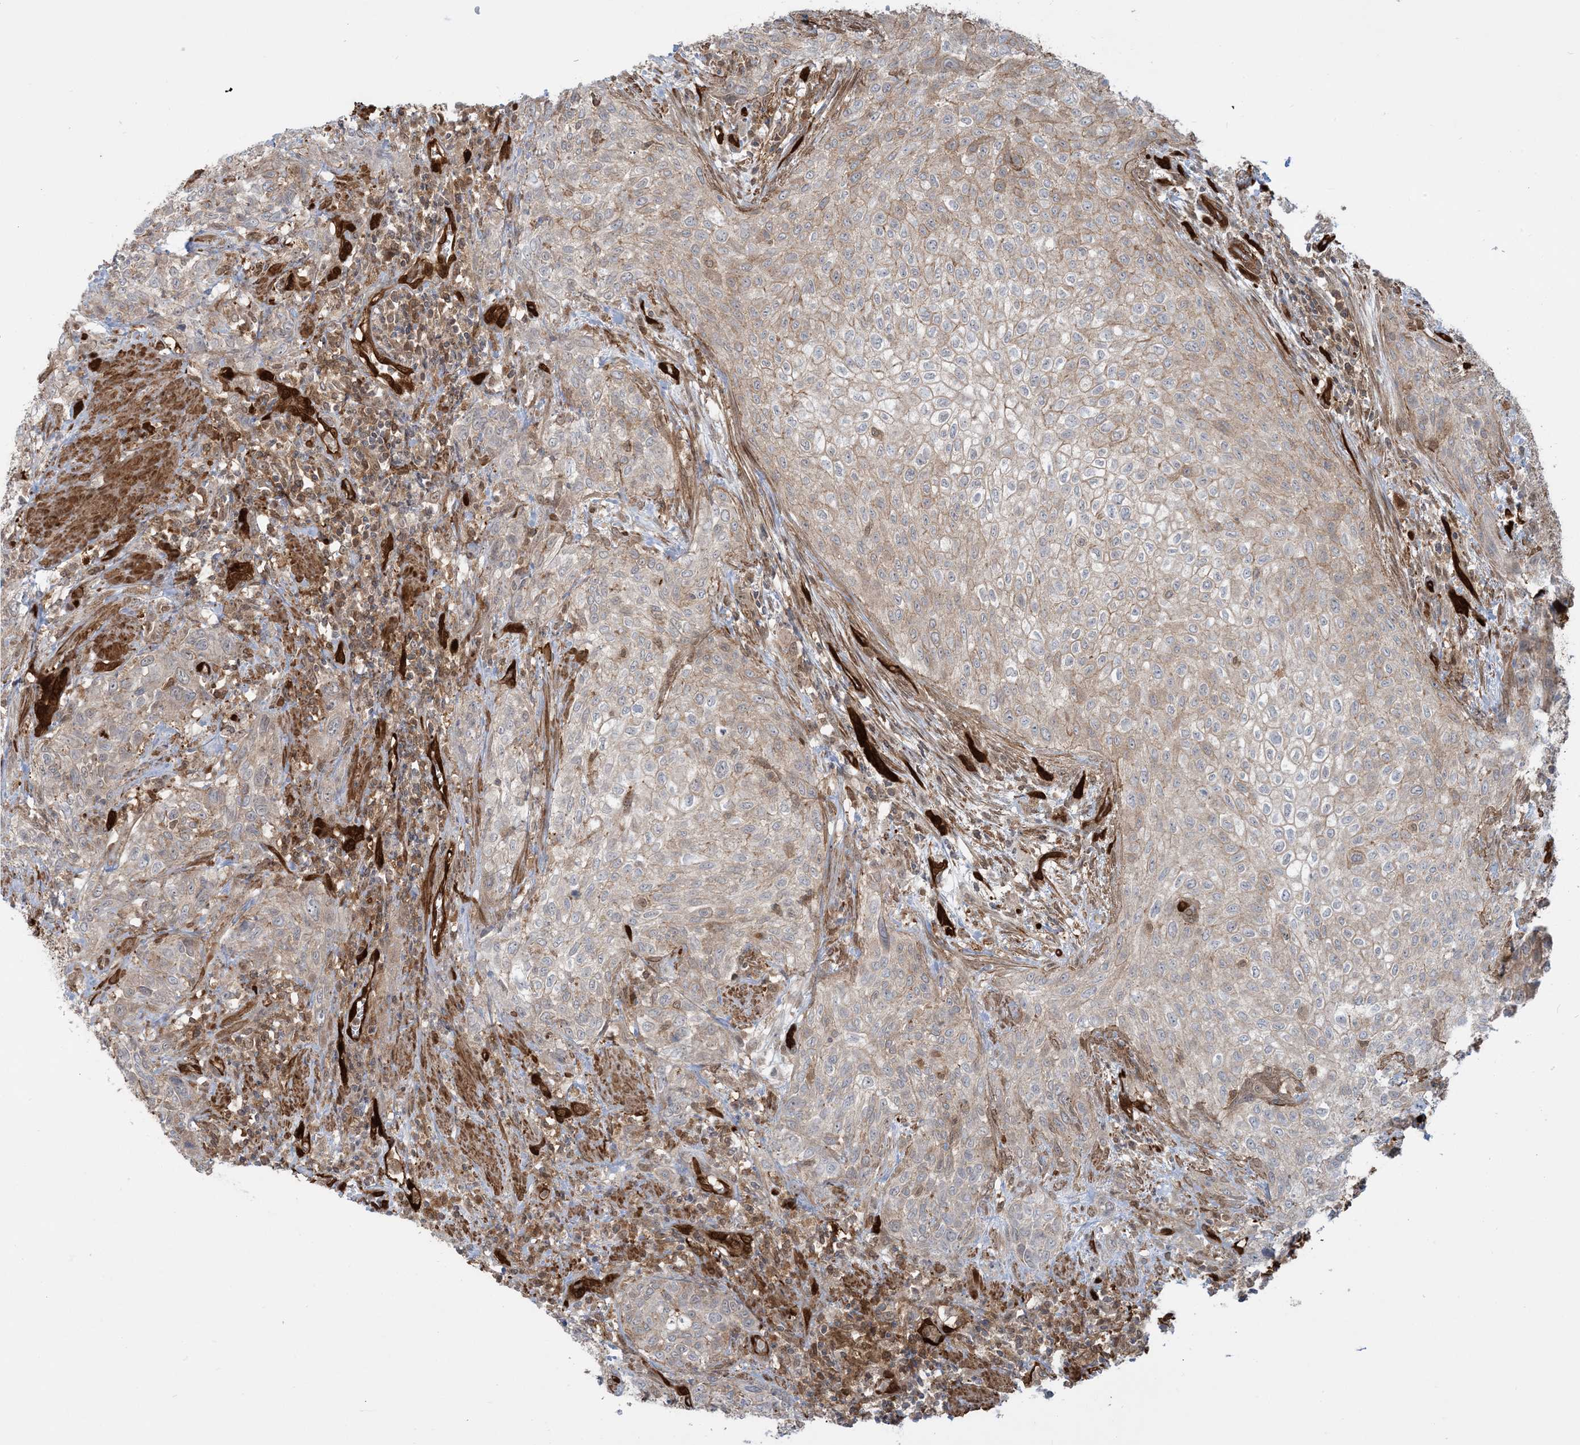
{"staining": {"intensity": "moderate", "quantity": "<25%", "location": "cytoplasmic/membranous"}, "tissue": "urothelial cancer", "cell_type": "Tumor cells", "image_type": "cancer", "snomed": [{"axis": "morphology", "description": "Urothelial carcinoma, High grade"}, {"axis": "topography", "description": "Urinary bladder"}], "caption": "Immunohistochemical staining of high-grade urothelial carcinoma reveals low levels of moderate cytoplasmic/membranous protein expression in approximately <25% of tumor cells.", "gene": "PPM1F", "patient": {"sex": "male", "age": 35}}